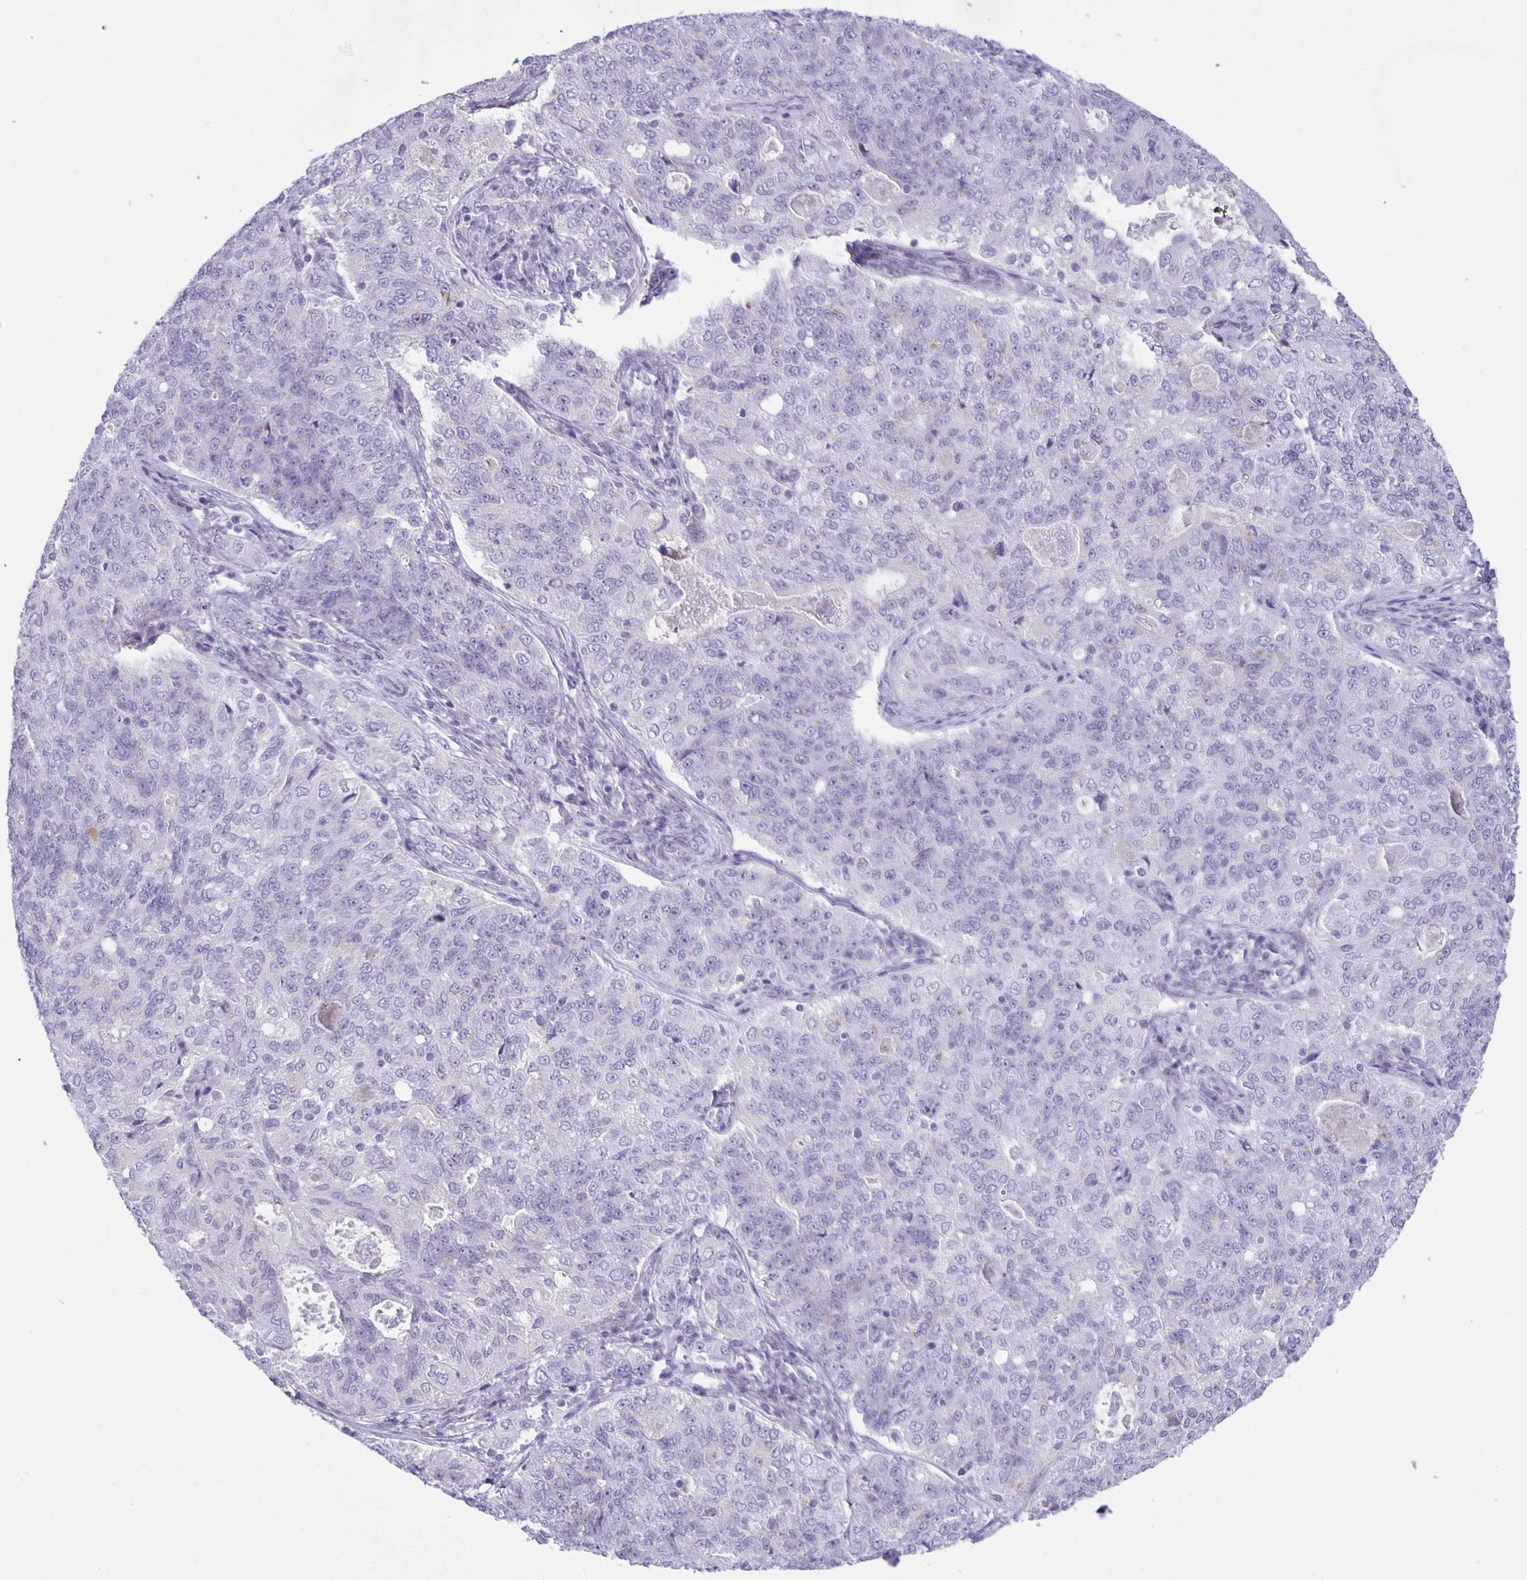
{"staining": {"intensity": "negative", "quantity": "none", "location": "none"}, "tissue": "endometrial cancer", "cell_type": "Tumor cells", "image_type": "cancer", "snomed": [{"axis": "morphology", "description": "Adenocarcinoma, NOS"}, {"axis": "topography", "description": "Endometrium"}], "caption": "Tumor cells show no significant protein staining in adenocarcinoma (endometrial).", "gene": "PHRF1", "patient": {"sex": "female", "age": 43}}